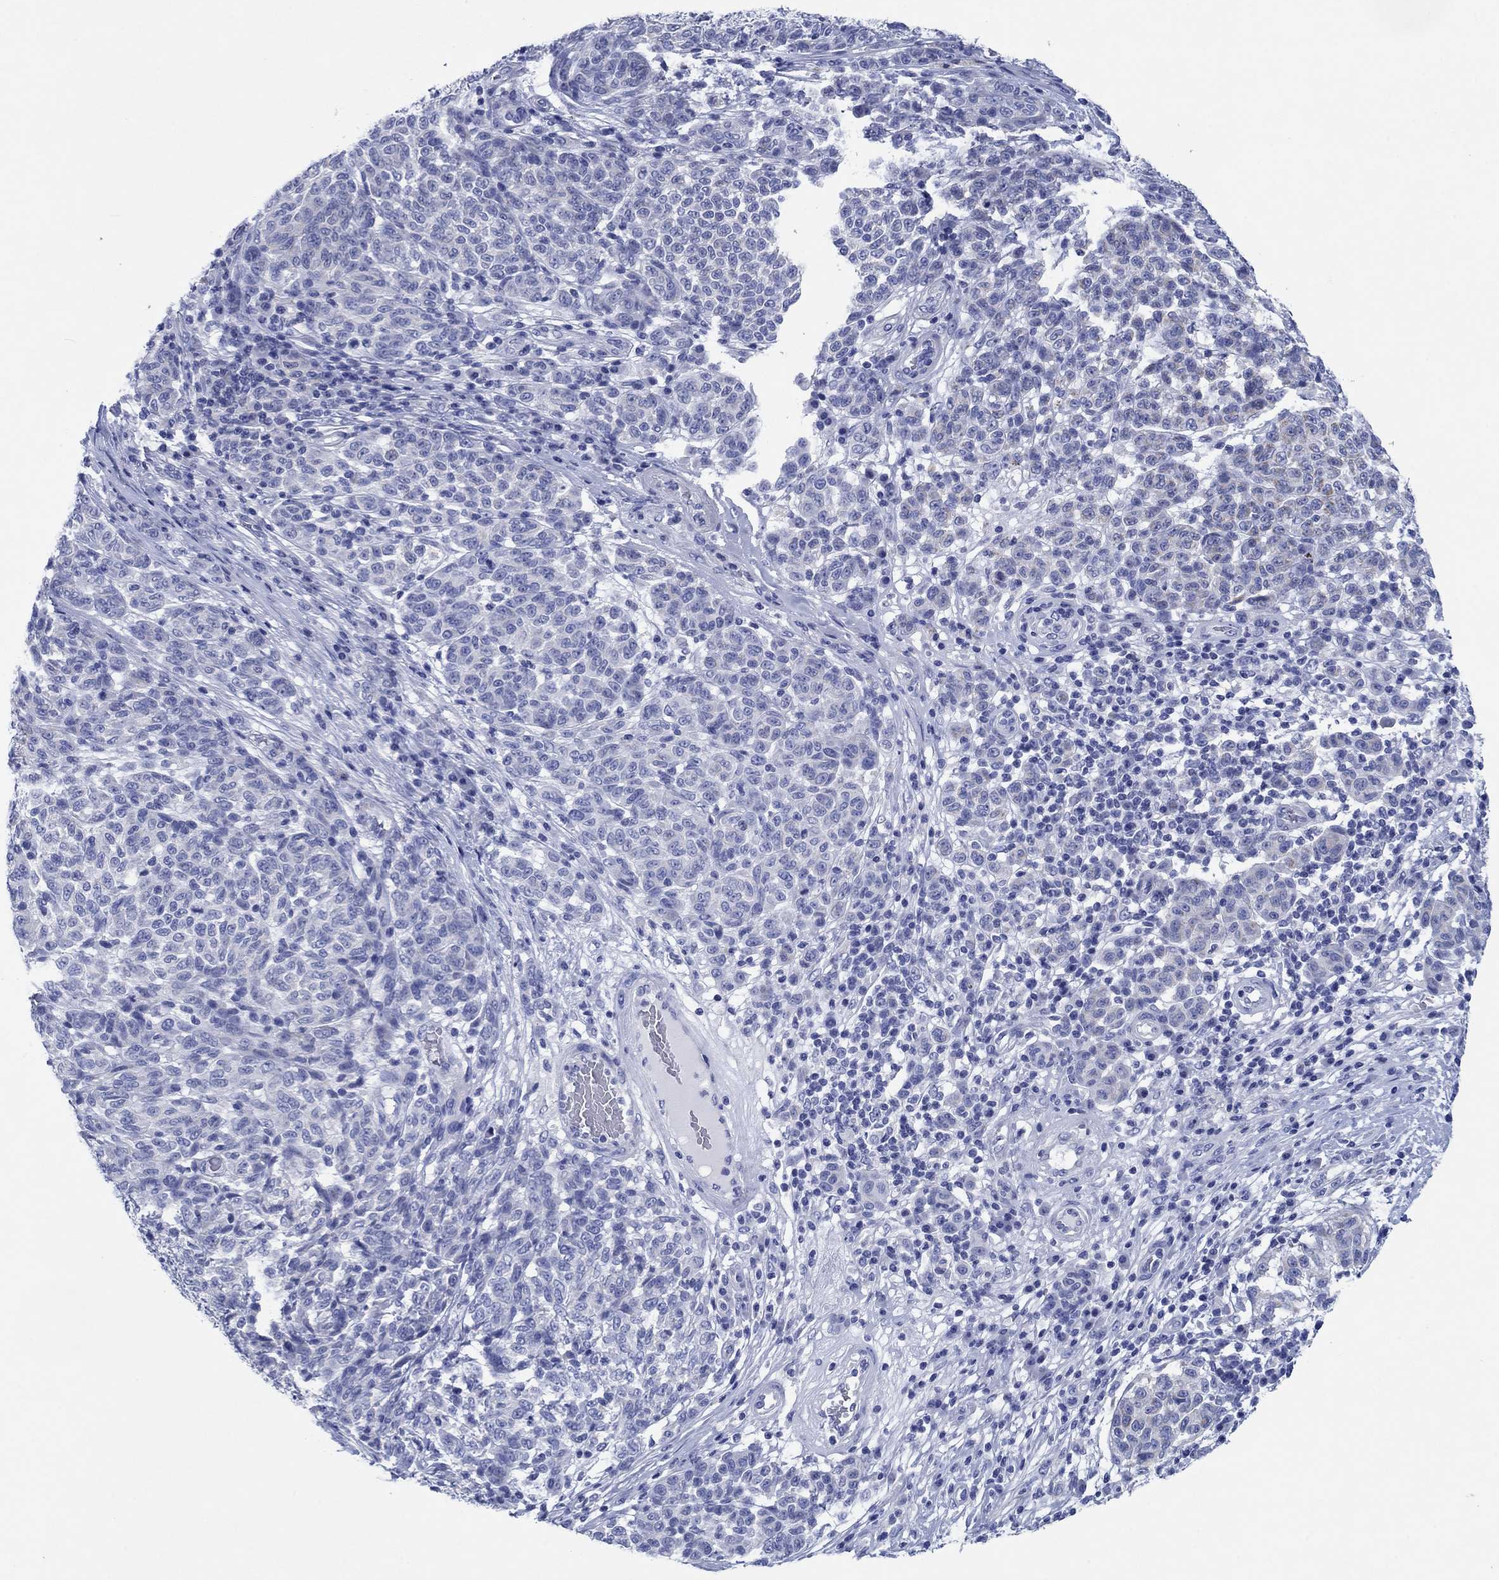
{"staining": {"intensity": "negative", "quantity": "none", "location": "none"}, "tissue": "melanoma", "cell_type": "Tumor cells", "image_type": "cancer", "snomed": [{"axis": "morphology", "description": "Malignant melanoma, NOS"}, {"axis": "topography", "description": "Skin"}], "caption": "Immunohistochemistry image of human melanoma stained for a protein (brown), which demonstrates no staining in tumor cells.", "gene": "HCRT", "patient": {"sex": "male", "age": 59}}